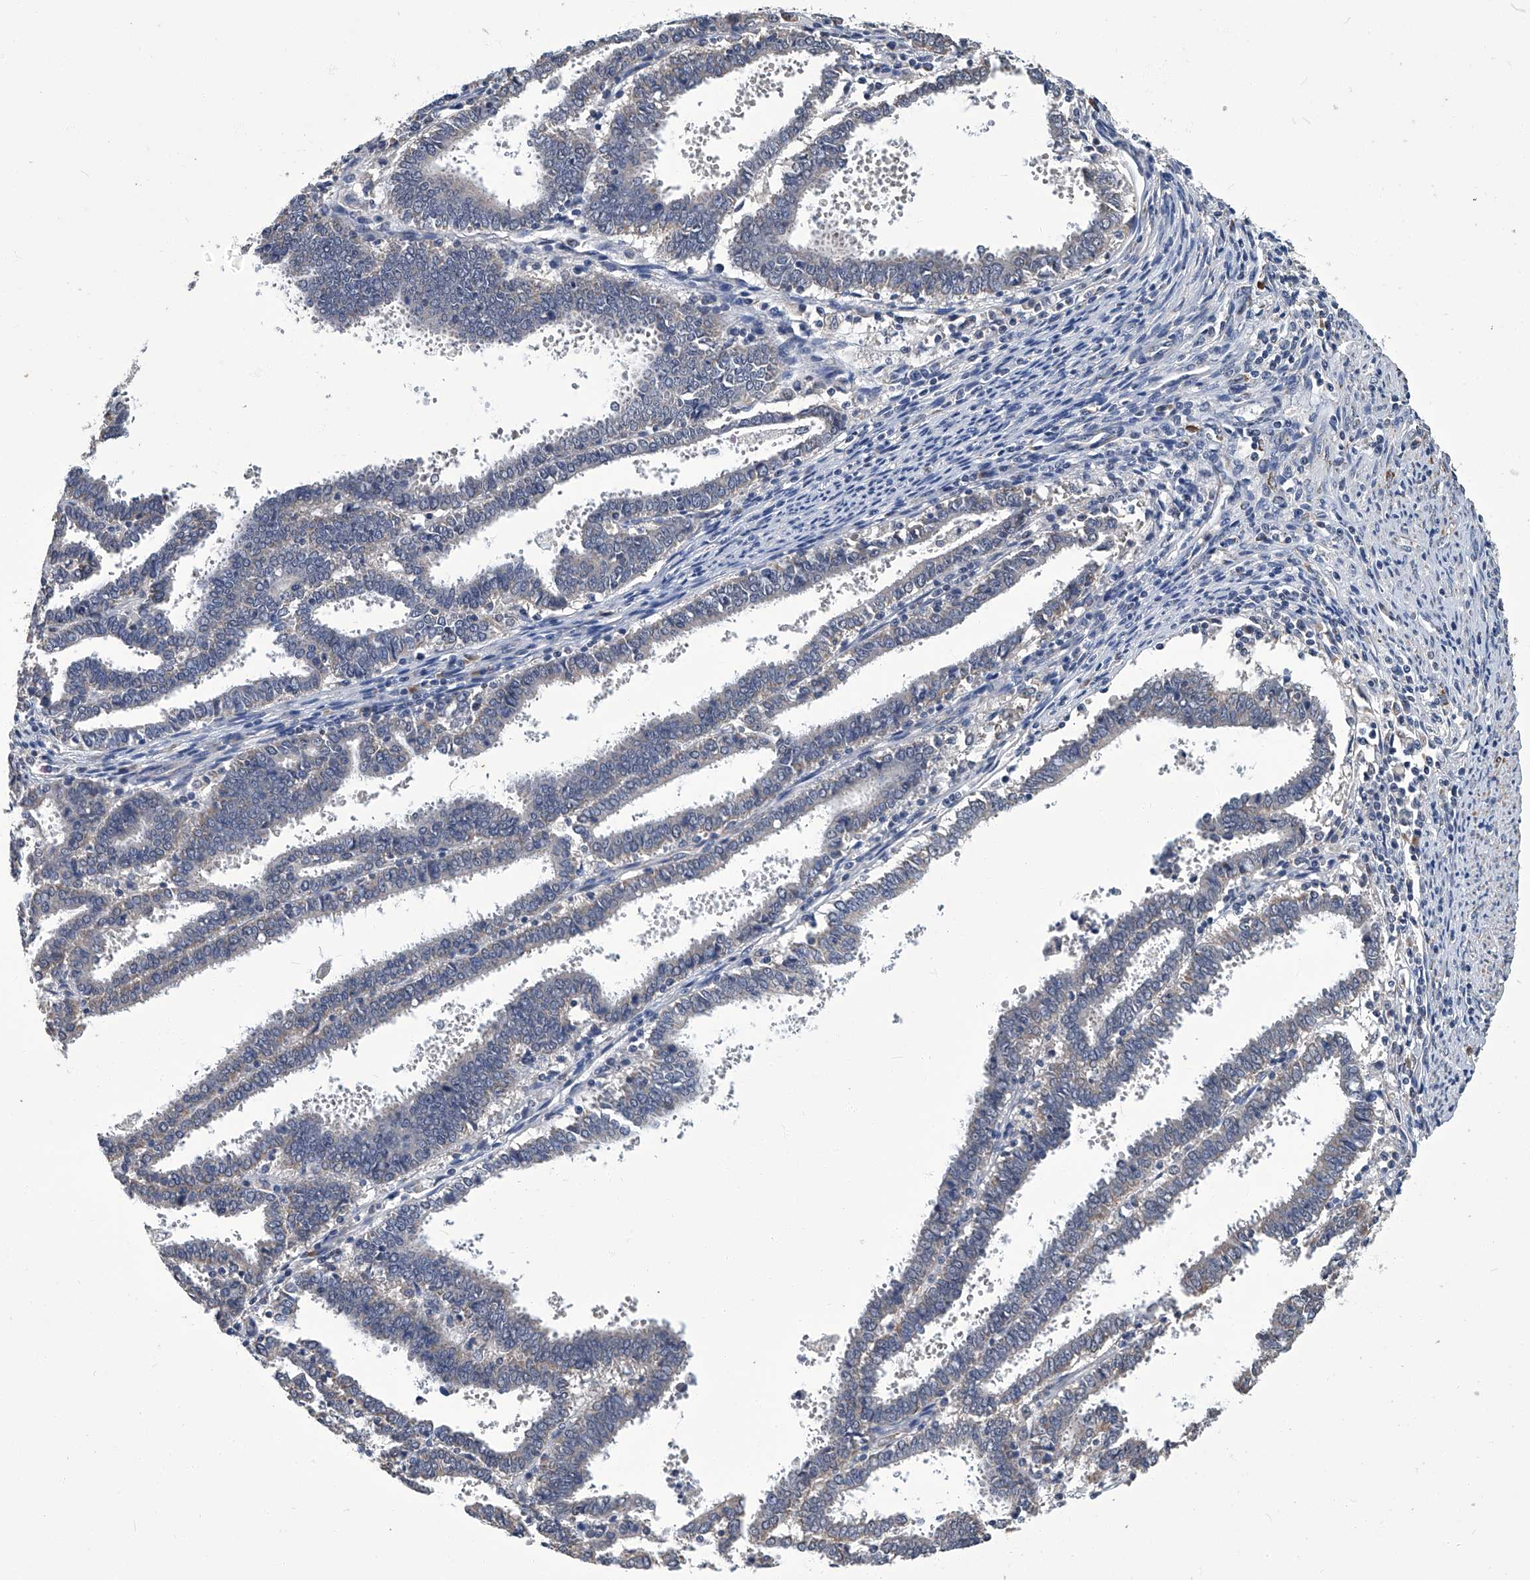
{"staining": {"intensity": "negative", "quantity": "none", "location": "none"}, "tissue": "endometrial cancer", "cell_type": "Tumor cells", "image_type": "cancer", "snomed": [{"axis": "morphology", "description": "Adenocarcinoma, NOS"}, {"axis": "topography", "description": "Uterus"}], "caption": "DAB immunohistochemical staining of endometrial adenocarcinoma demonstrates no significant expression in tumor cells.", "gene": "OAT", "patient": {"sex": "female", "age": 83}}